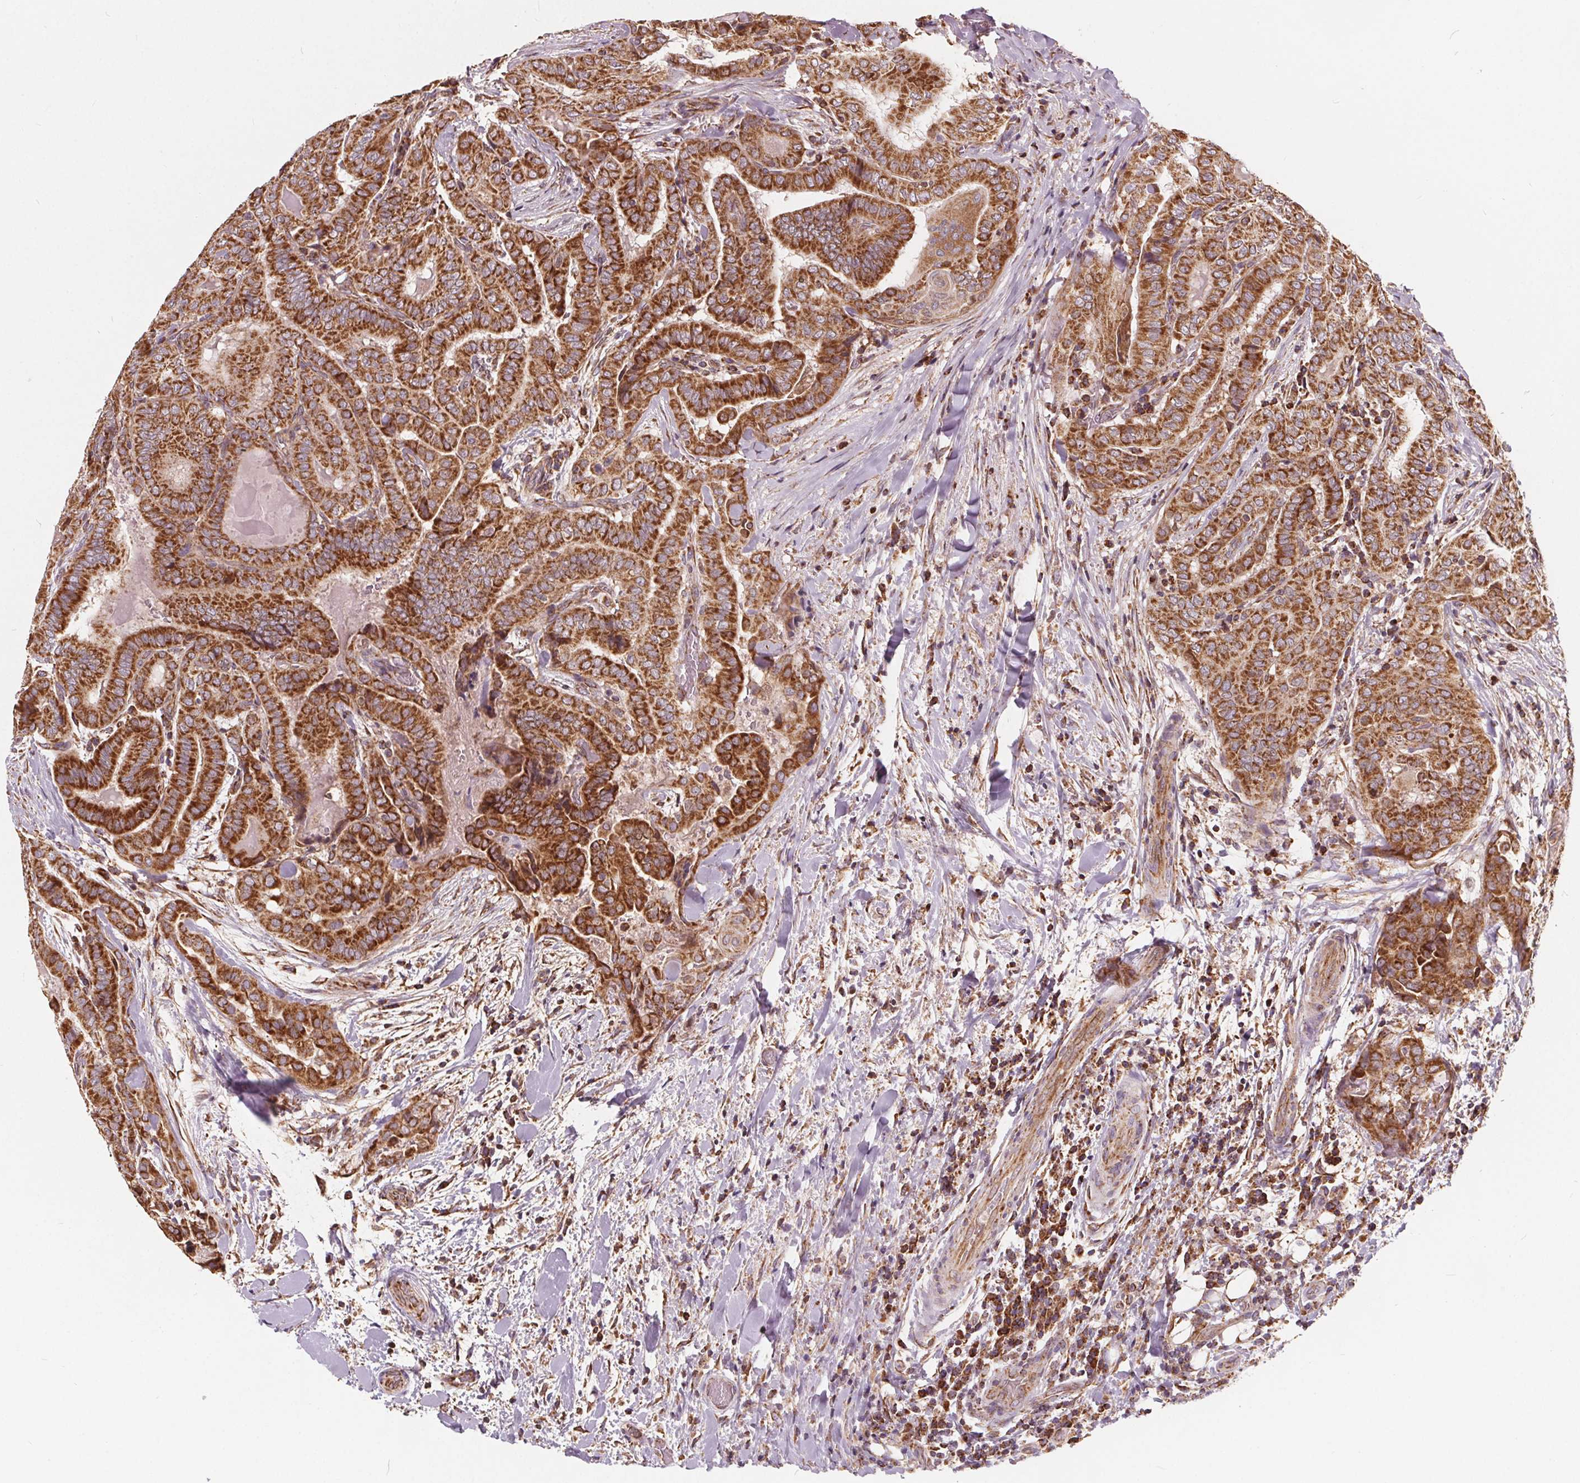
{"staining": {"intensity": "strong", "quantity": ">75%", "location": "cytoplasmic/membranous"}, "tissue": "thyroid cancer", "cell_type": "Tumor cells", "image_type": "cancer", "snomed": [{"axis": "morphology", "description": "Papillary adenocarcinoma, NOS"}, {"axis": "topography", "description": "Thyroid gland"}], "caption": "Brown immunohistochemical staining in human thyroid cancer reveals strong cytoplasmic/membranous staining in about >75% of tumor cells.", "gene": "PLSCR3", "patient": {"sex": "female", "age": 61}}